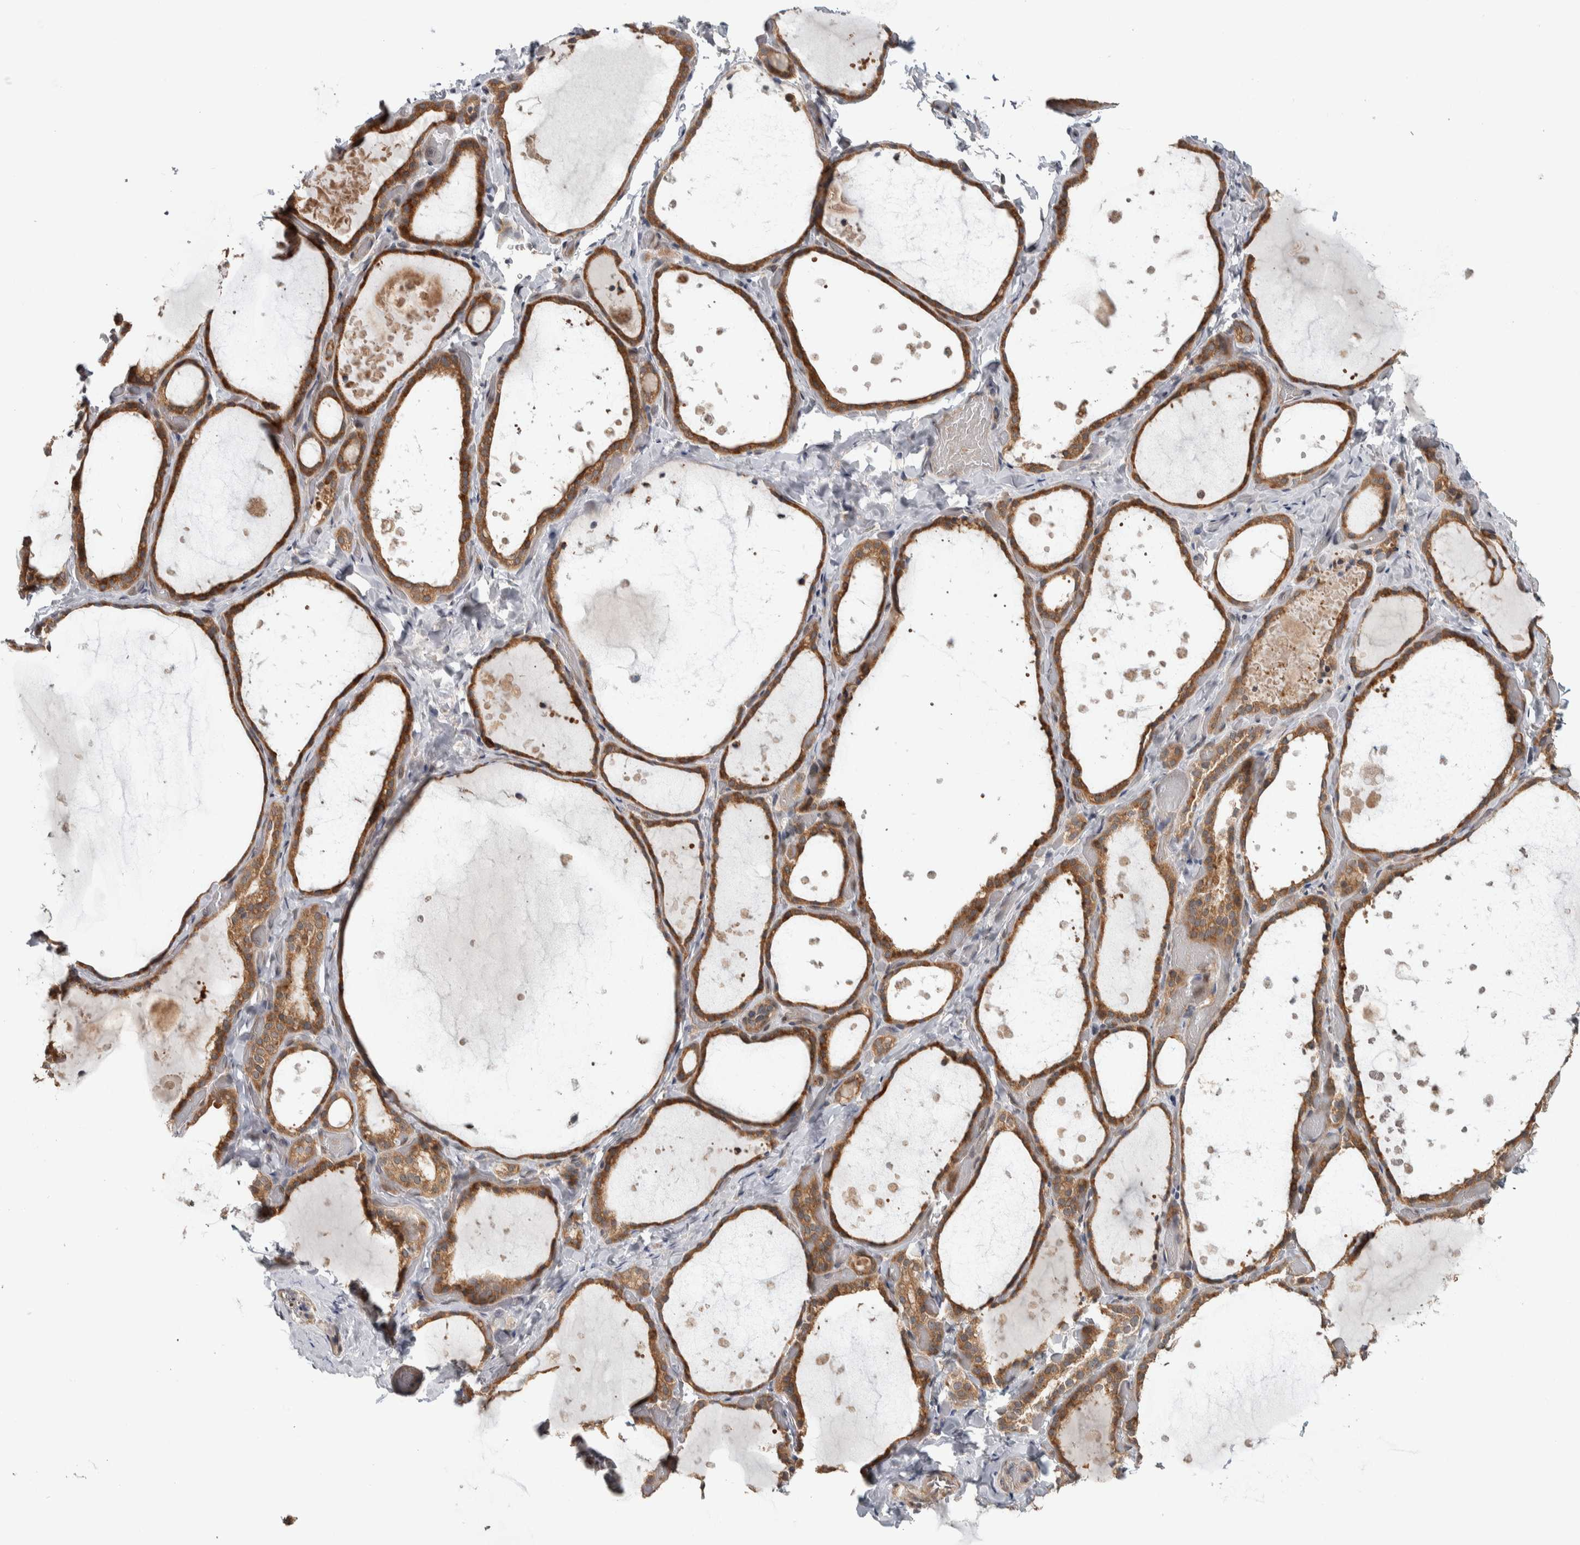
{"staining": {"intensity": "moderate", "quantity": ">75%", "location": "cytoplasmic/membranous"}, "tissue": "thyroid gland", "cell_type": "Glandular cells", "image_type": "normal", "snomed": [{"axis": "morphology", "description": "Normal tissue, NOS"}, {"axis": "topography", "description": "Thyroid gland"}], "caption": "High-magnification brightfield microscopy of benign thyroid gland stained with DAB (brown) and counterstained with hematoxylin (blue). glandular cells exhibit moderate cytoplasmic/membranous expression is present in approximately>75% of cells.", "gene": "TBC1D31", "patient": {"sex": "female", "age": 44}}